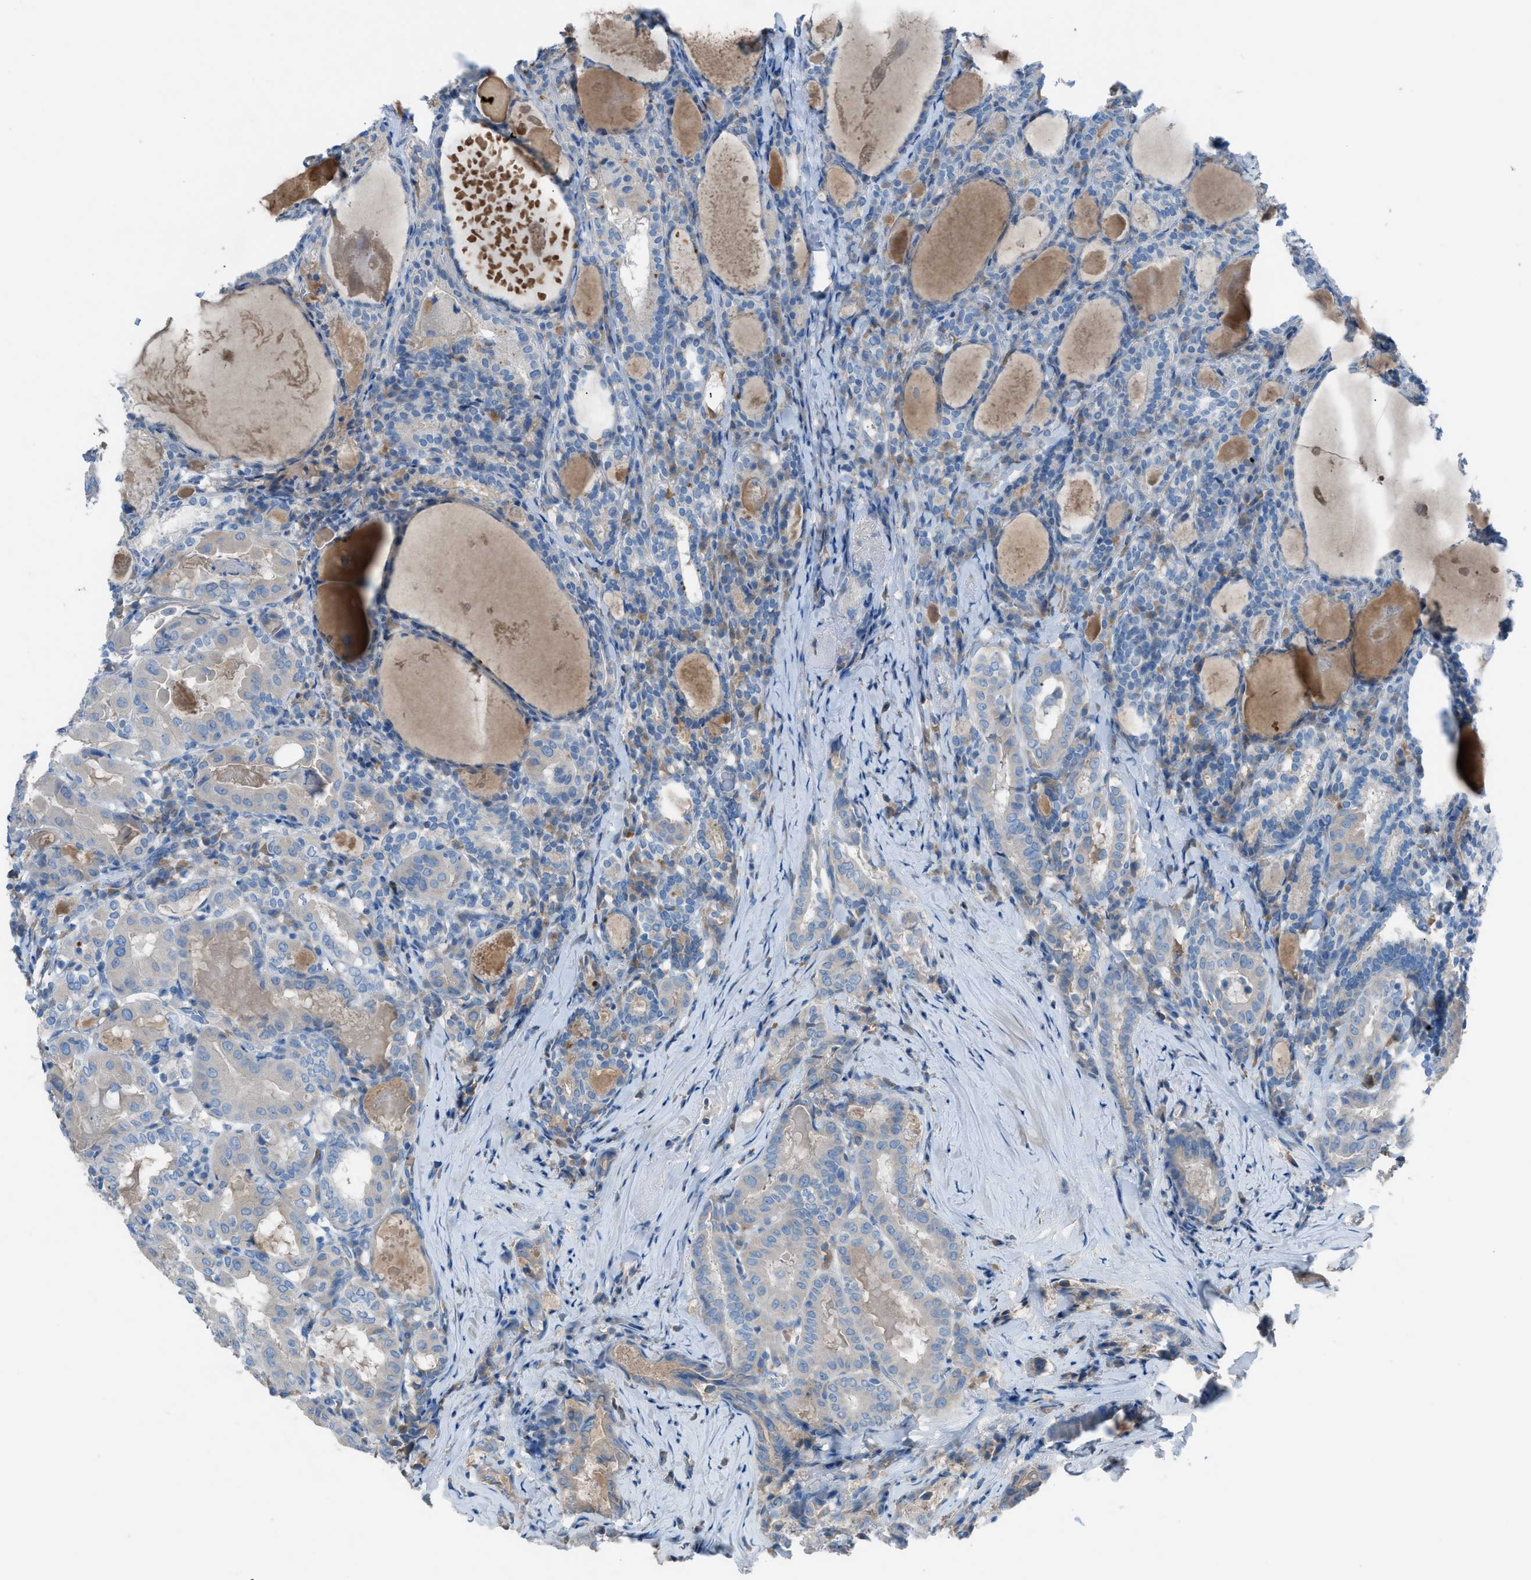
{"staining": {"intensity": "weak", "quantity": "25%-75%", "location": "cytoplasmic/membranous"}, "tissue": "thyroid cancer", "cell_type": "Tumor cells", "image_type": "cancer", "snomed": [{"axis": "morphology", "description": "Papillary adenocarcinoma, NOS"}, {"axis": "topography", "description": "Thyroid gland"}], "caption": "Immunohistochemical staining of human papillary adenocarcinoma (thyroid) reveals low levels of weak cytoplasmic/membranous expression in approximately 25%-75% of tumor cells.", "gene": "C5AR2", "patient": {"sex": "female", "age": 42}}